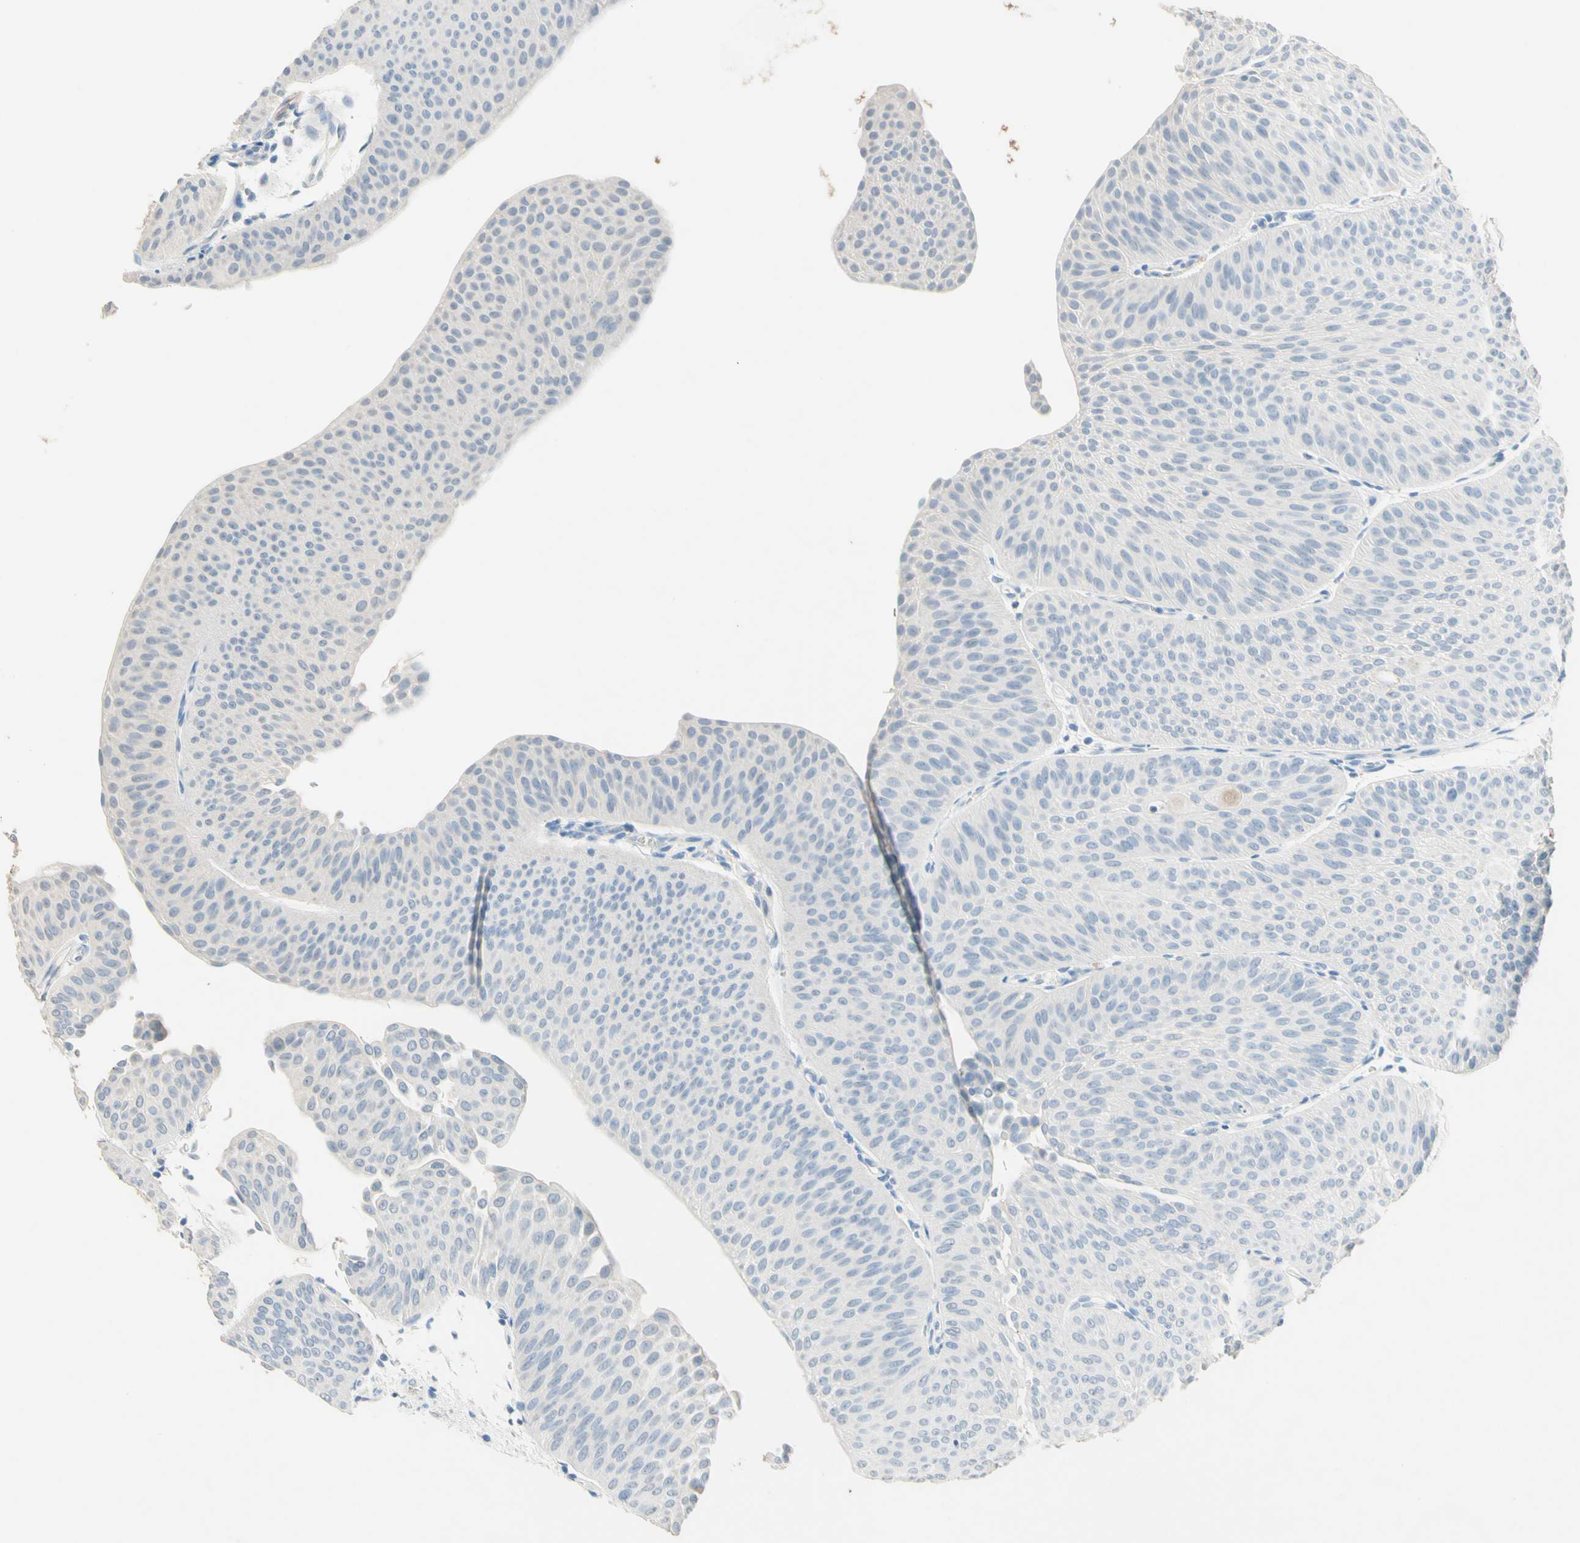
{"staining": {"intensity": "negative", "quantity": "none", "location": "none"}, "tissue": "urothelial cancer", "cell_type": "Tumor cells", "image_type": "cancer", "snomed": [{"axis": "morphology", "description": "Urothelial carcinoma, Low grade"}, {"axis": "topography", "description": "Urinary bladder"}], "caption": "DAB immunohistochemical staining of human urothelial cancer shows no significant expression in tumor cells.", "gene": "NFKBIZ", "patient": {"sex": "female", "age": 60}}